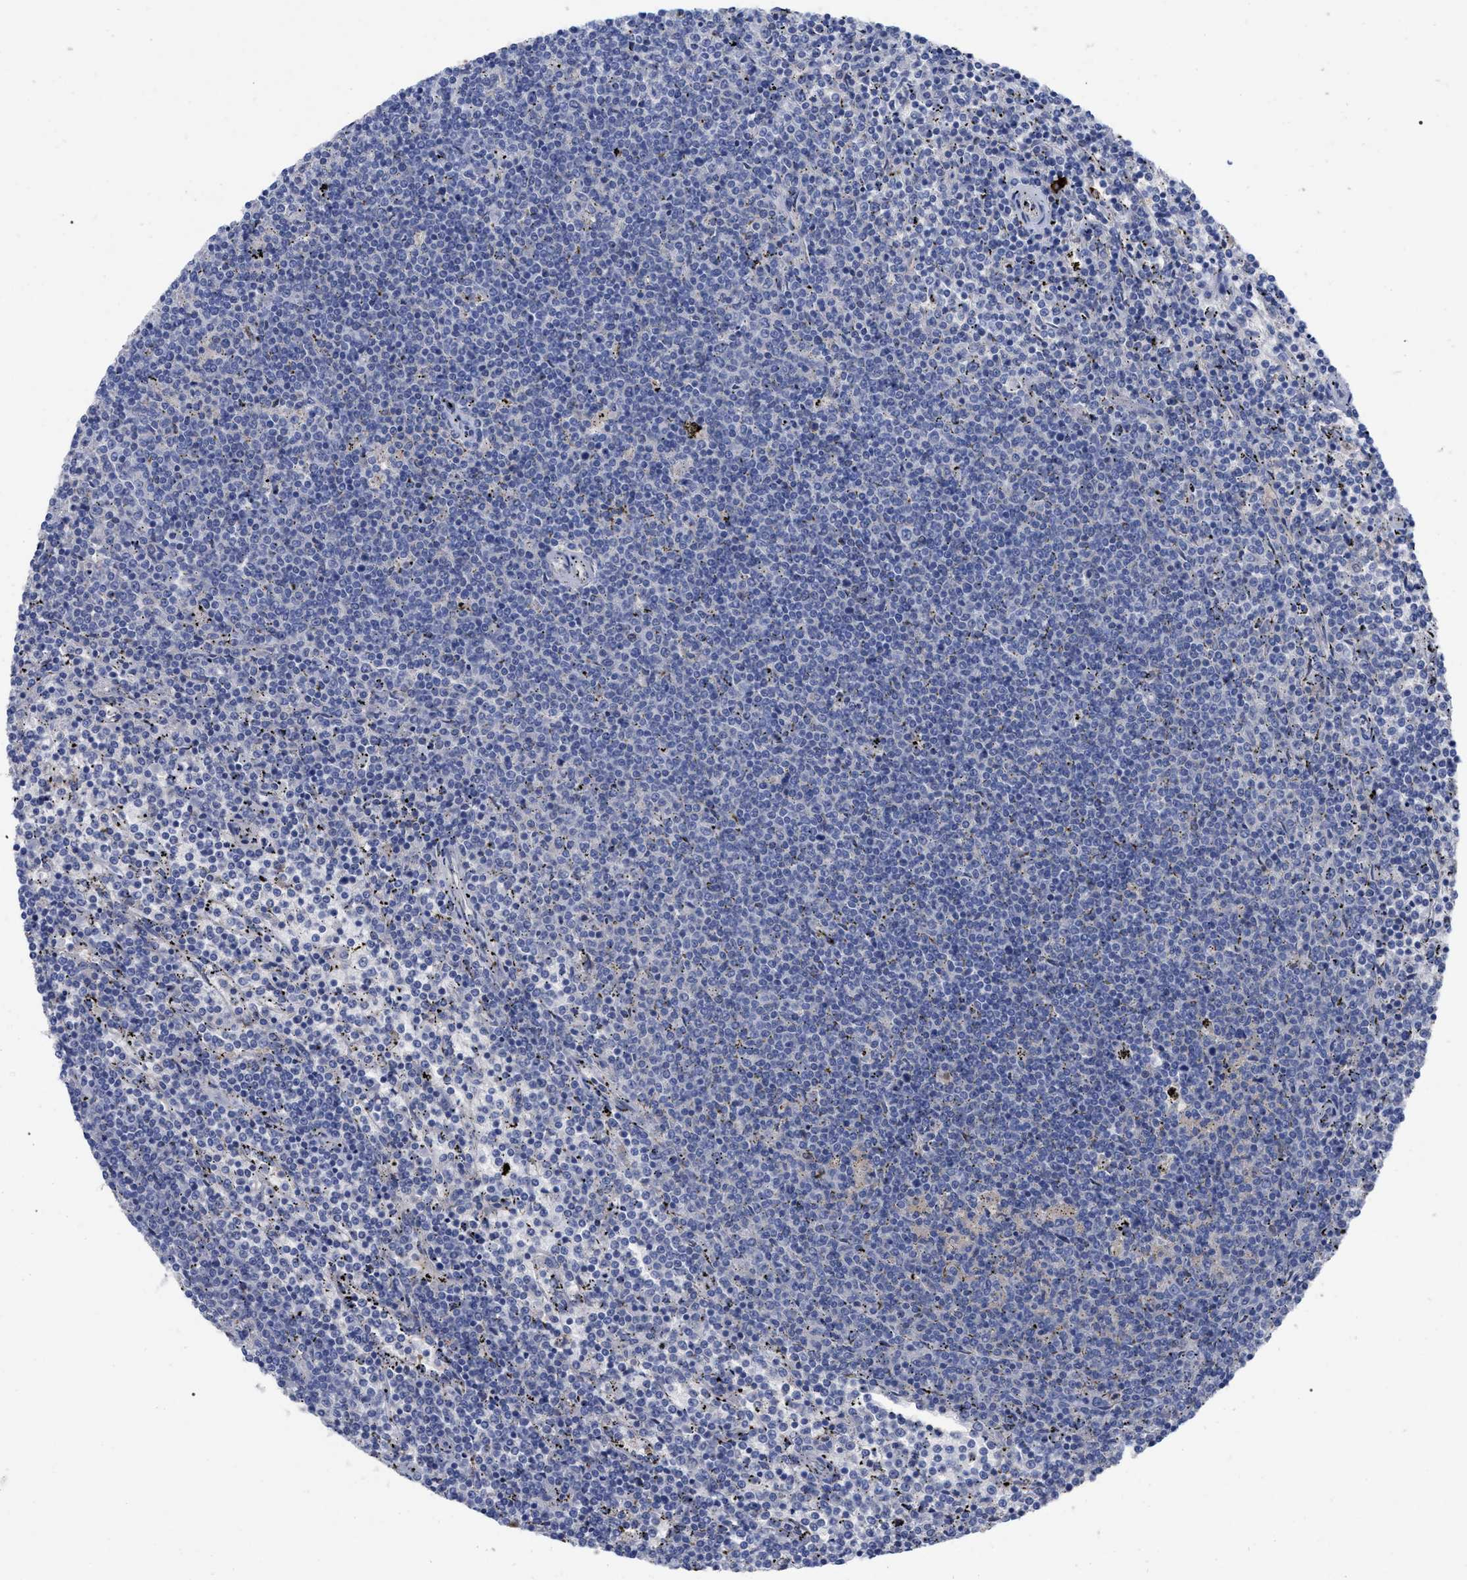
{"staining": {"intensity": "negative", "quantity": "none", "location": "none"}, "tissue": "lymphoma", "cell_type": "Tumor cells", "image_type": "cancer", "snomed": [{"axis": "morphology", "description": "Malignant lymphoma, non-Hodgkin's type, Low grade"}, {"axis": "topography", "description": "Spleen"}], "caption": "Immunohistochemistry (IHC) of lymphoma demonstrates no staining in tumor cells.", "gene": "IGHV5-51", "patient": {"sex": "female", "age": 50}}